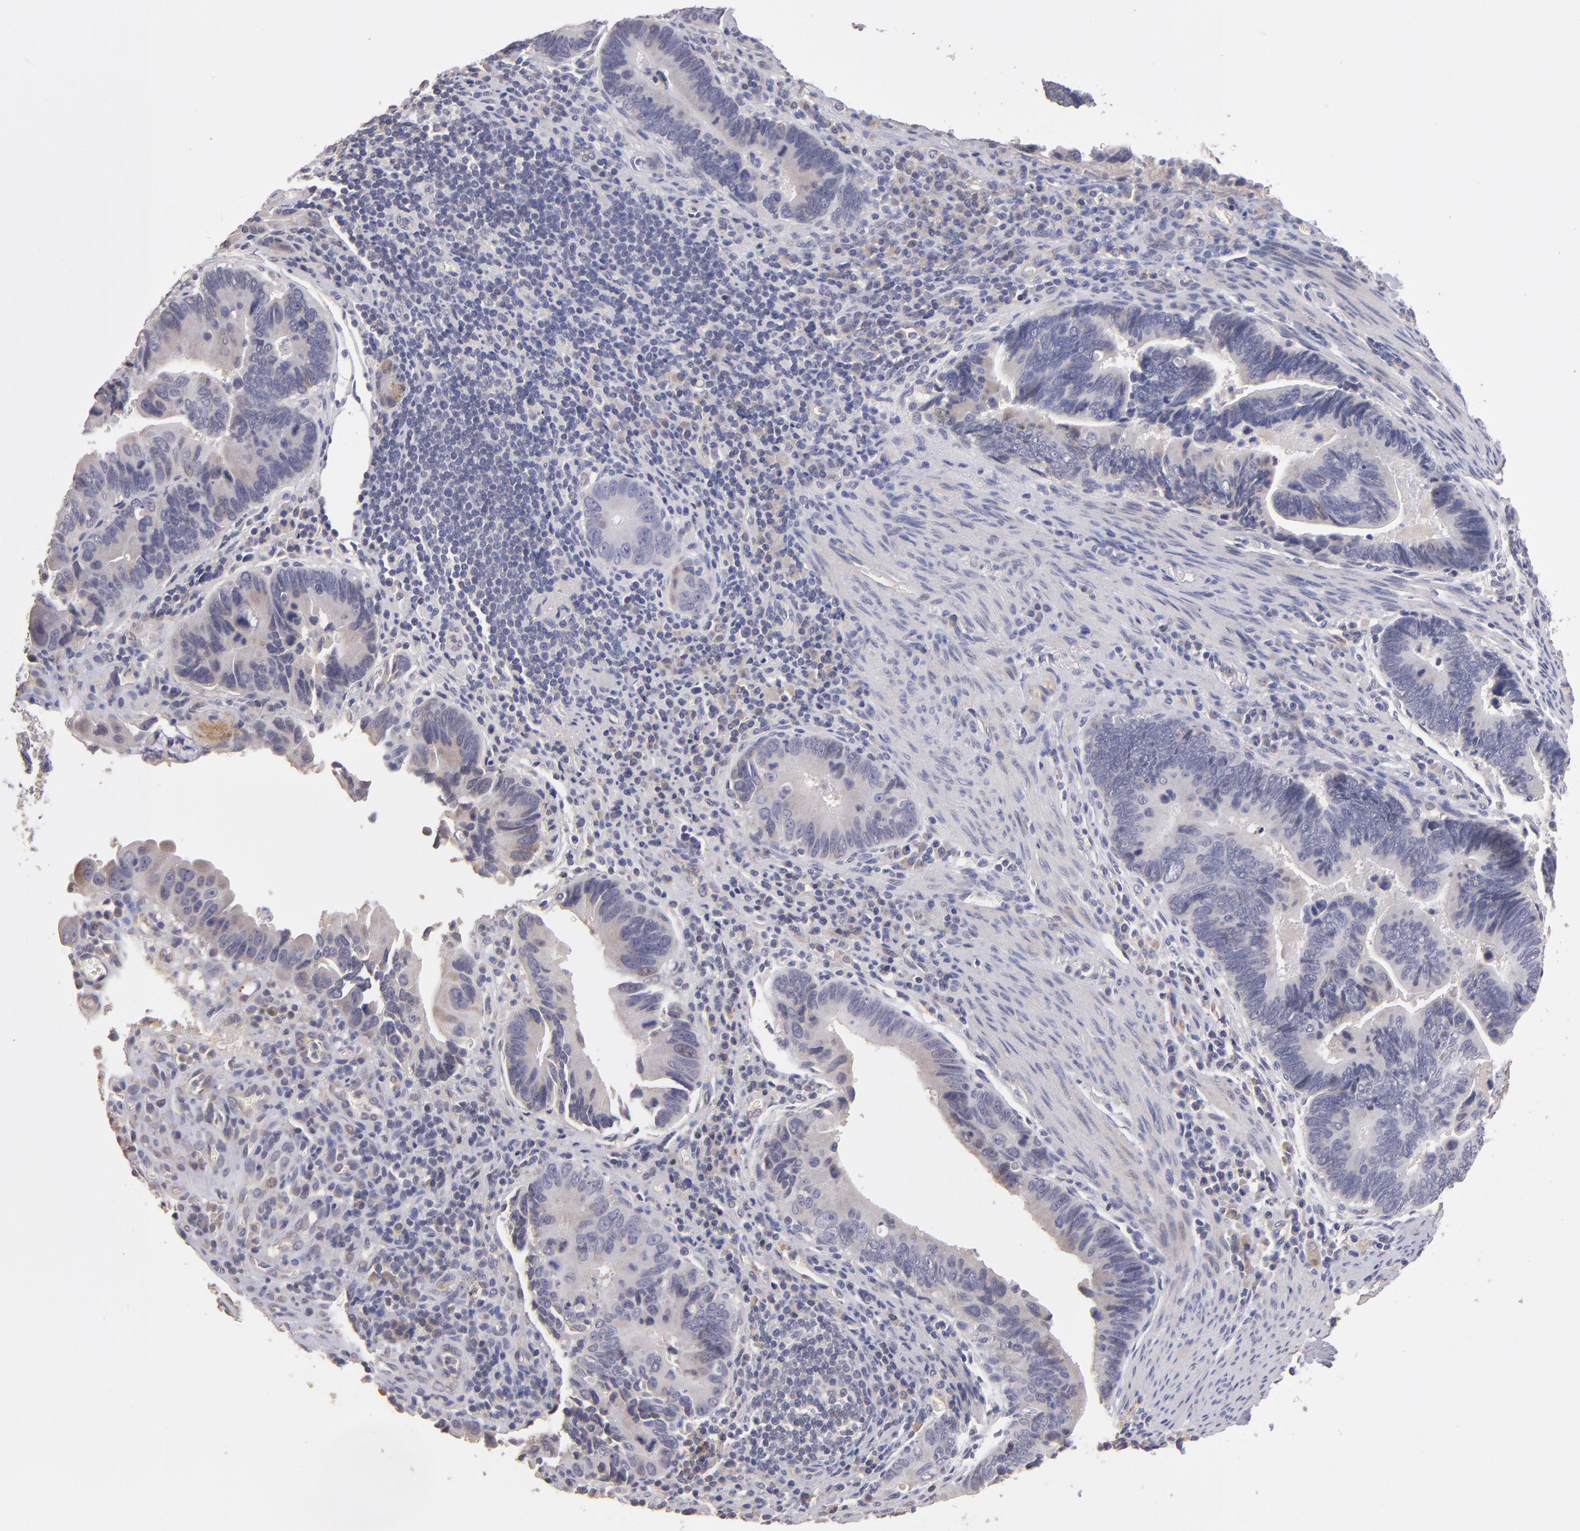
{"staining": {"intensity": "weak", "quantity": "<25%", "location": "cytoplasmic/membranous"}, "tissue": "pancreatic cancer", "cell_type": "Tumor cells", "image_type": "cancer", "snomed": [{"axis": "morphology", "description": "Adenocarcinoma, NOS"}, {"axis": "topography", "description": "Pancreas"}], "caption": "Pancreatic adenocarcinoma was stained to show a protein in brown. There is no significant staining in tumor cells. (Stains: DAB (3,3'-diaminobenzidine) immunohistochemistry (IHC) with hematoxylin counter stain, Microscopy: brightfield microscopy at high magnification).", "gene": "GNAZ", "patient": {"sex": "female", "age": 70}}